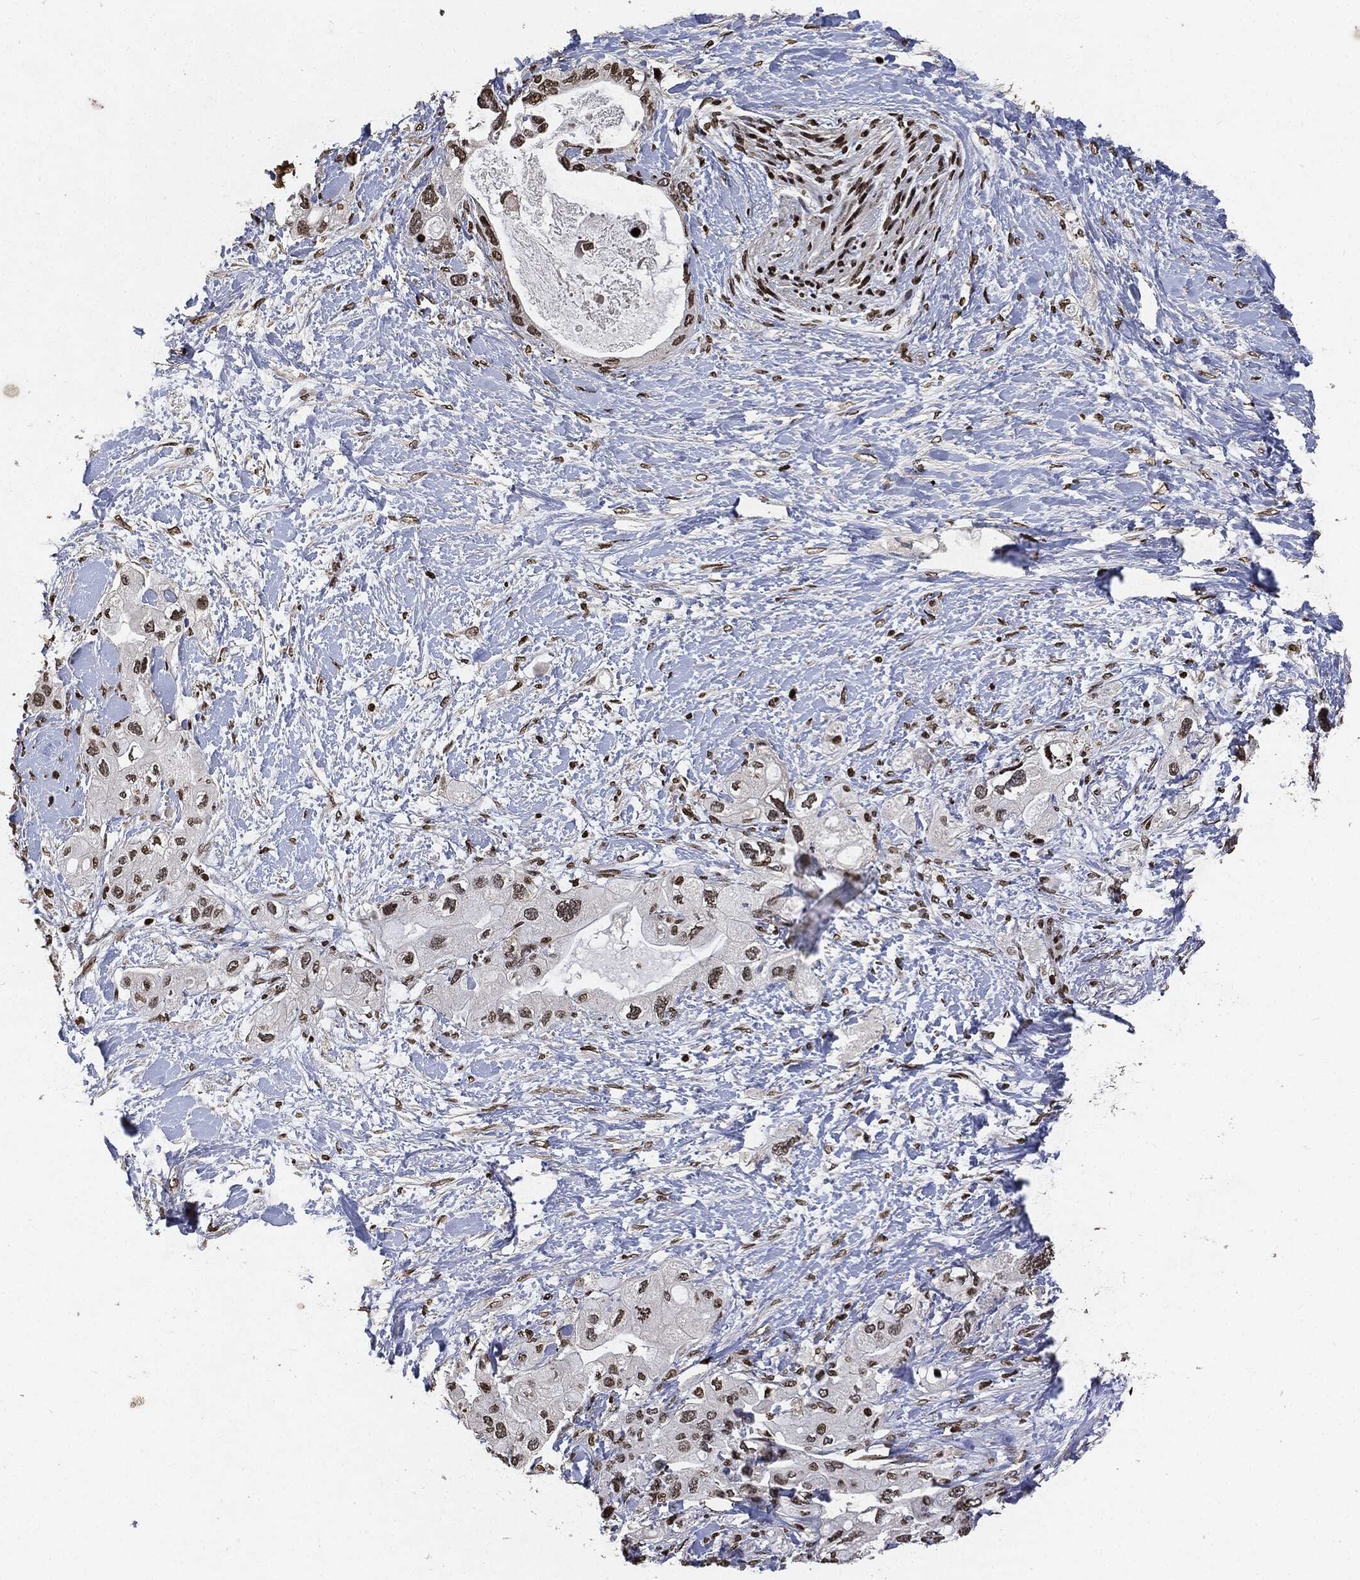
{"staining": {"intensity": "moderate", "quantity": "25%-75%", "location": "nuclear"}, "tissue": "pancreatic cancer", "cell_type": "Tumor cells", "image_type": "cancer", "snomed": [{"axis": "morphology", "description": "Adenocarcinoma, NOS"}, {"axis": "topography", "description": "Pancreas"}], "caption": "Immunohistochemistry micrograph of pancreatic cancer stained for a protein (brown), which displays medium levels of moderate nuclear expression in about 25%-75% of tumor cells.", "gene": "JUN", "patient": {"sex": "female", "age": 56}}